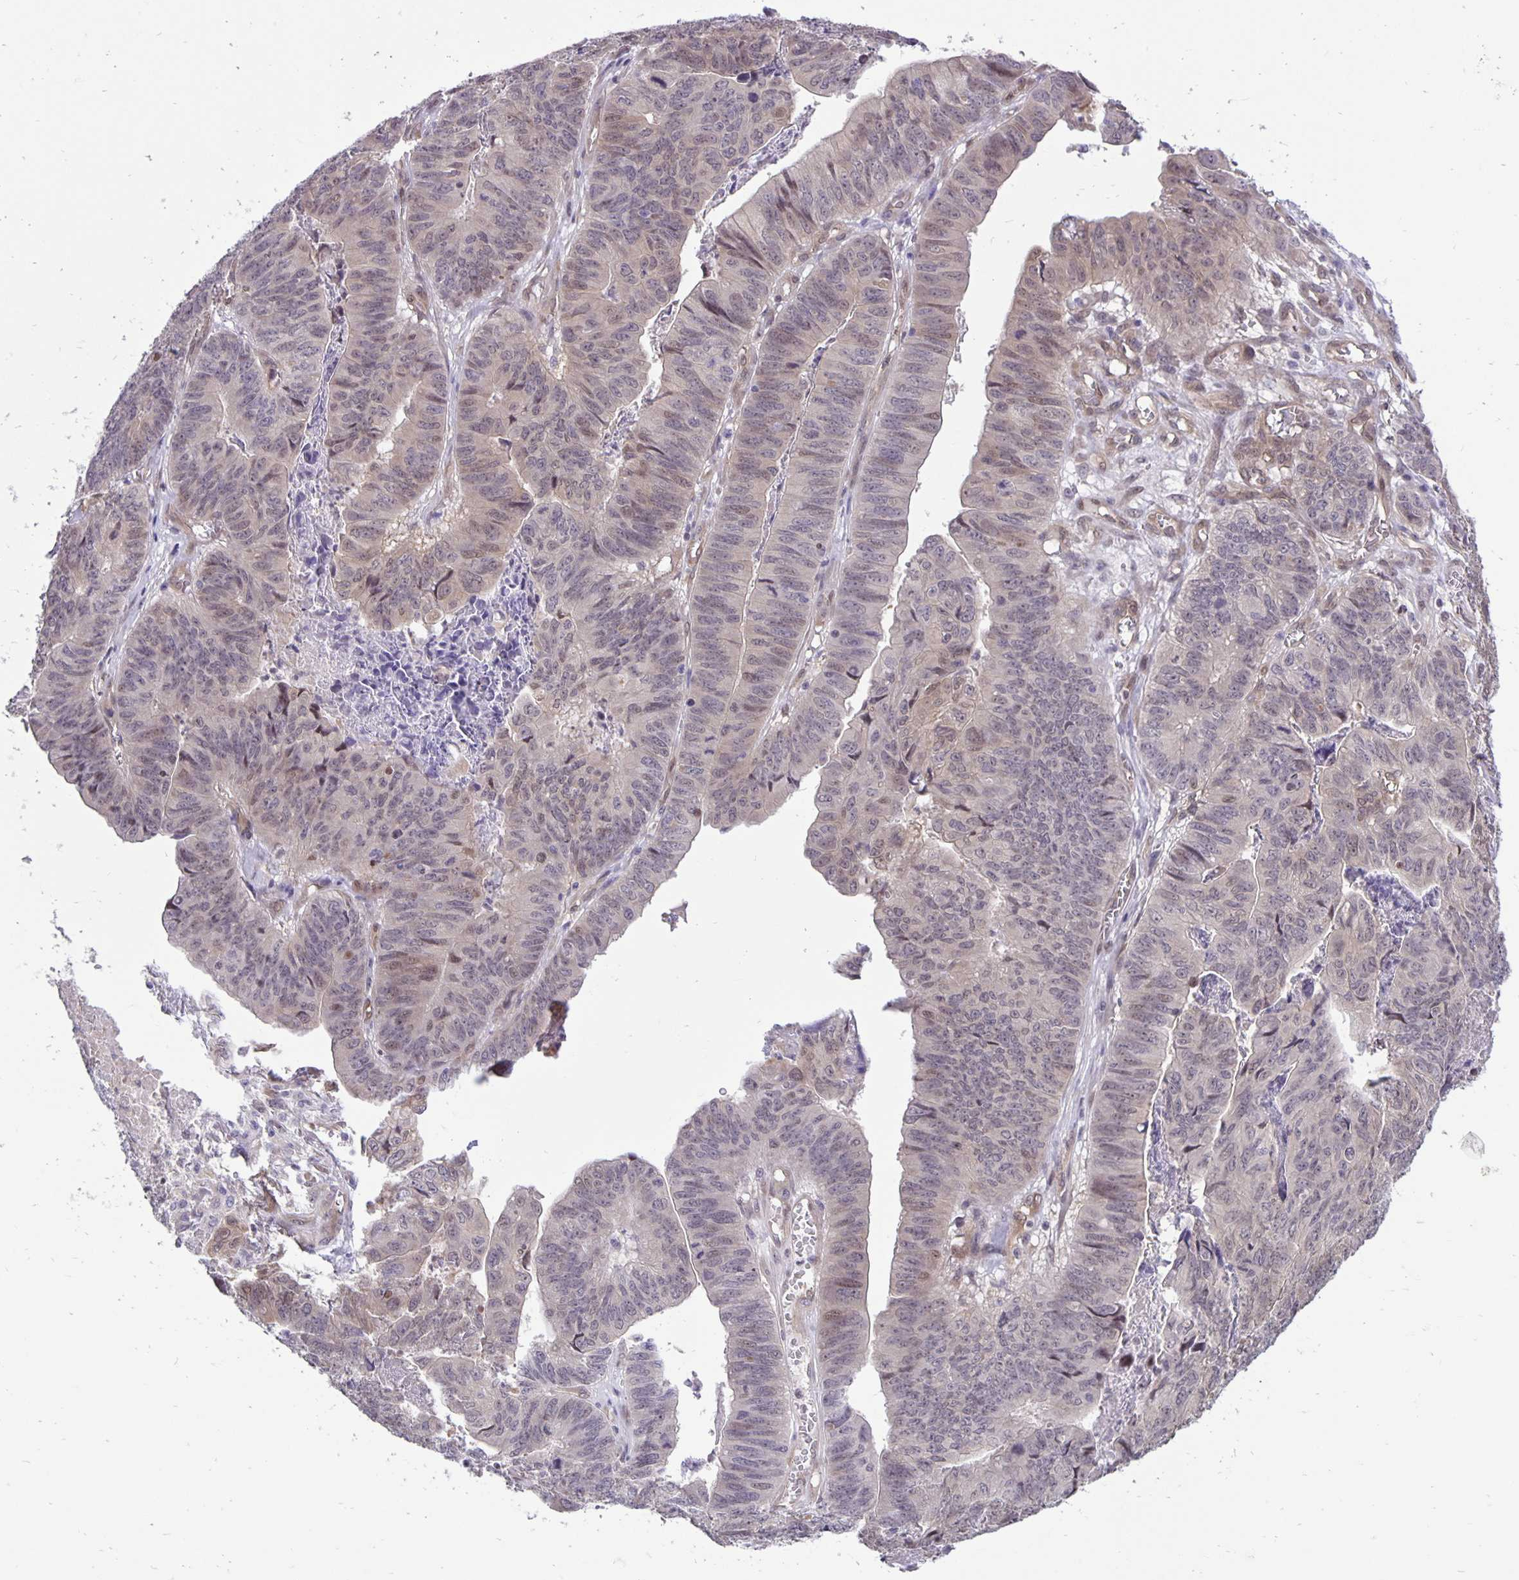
{"staining": {"intensity": "weak", "quantity": "<25%", "location": "cytoplasmic/membranous"}, "tissue": "stomach cancer", "cell_type": "Tumor cells", "image_type": "cancer", "snomed": [{"axis": "morphology", "description": "Adenocarcinoma, NOS"}, {"axis": "topography", "description": "Stomach, lower"}], "caption": "The immunohistochemistry (IHC) image has no significant staining in tumor cells of adenocarcinoma (stomach) tissue.", "gene": "TAX1BP3", "patient": {"sex": "male", "age": 77}}